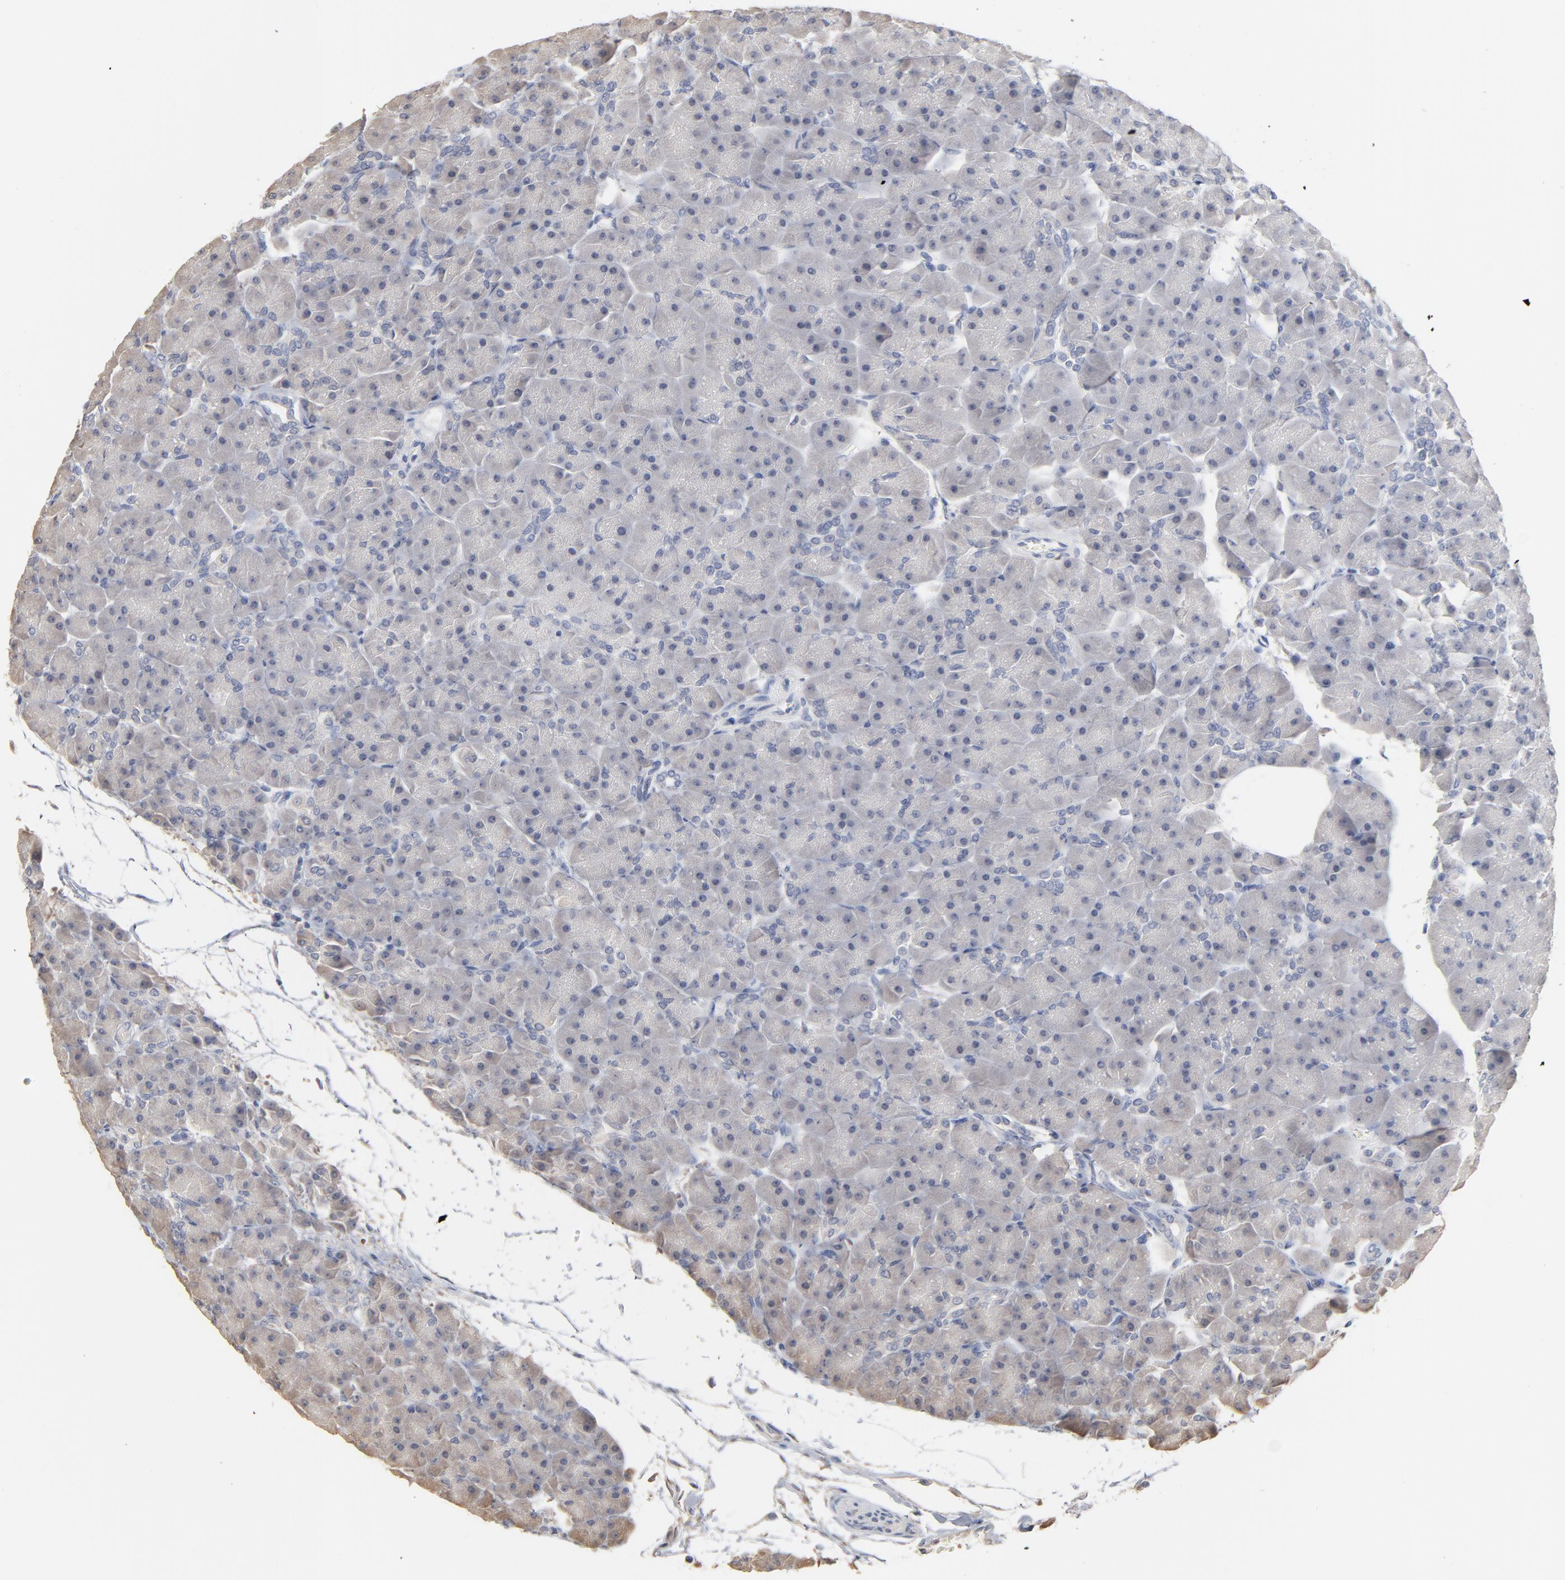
{"staining": {"intensity": "weak", "quantity": ">75%", "location": "cytoplasmic/membranous"}, "tissue": "pancreas", "cell_type": "Exocrine glandular cells", "image_type": "normal", "snomed": [{"axis": "morphology", "description": "Normal tissue, NOS"}, {"axis": "topography", "description": "Pancreas"}], "caption": "Approximately >75% of exocrine glandular cells in unremarkable human pancreas reveal weak cytoplasmic/membranous protein expression as visualized by brown immunohistochemical staining.", "gene": "DNAL4", "patient": {"sex": "male", "age": 66}}